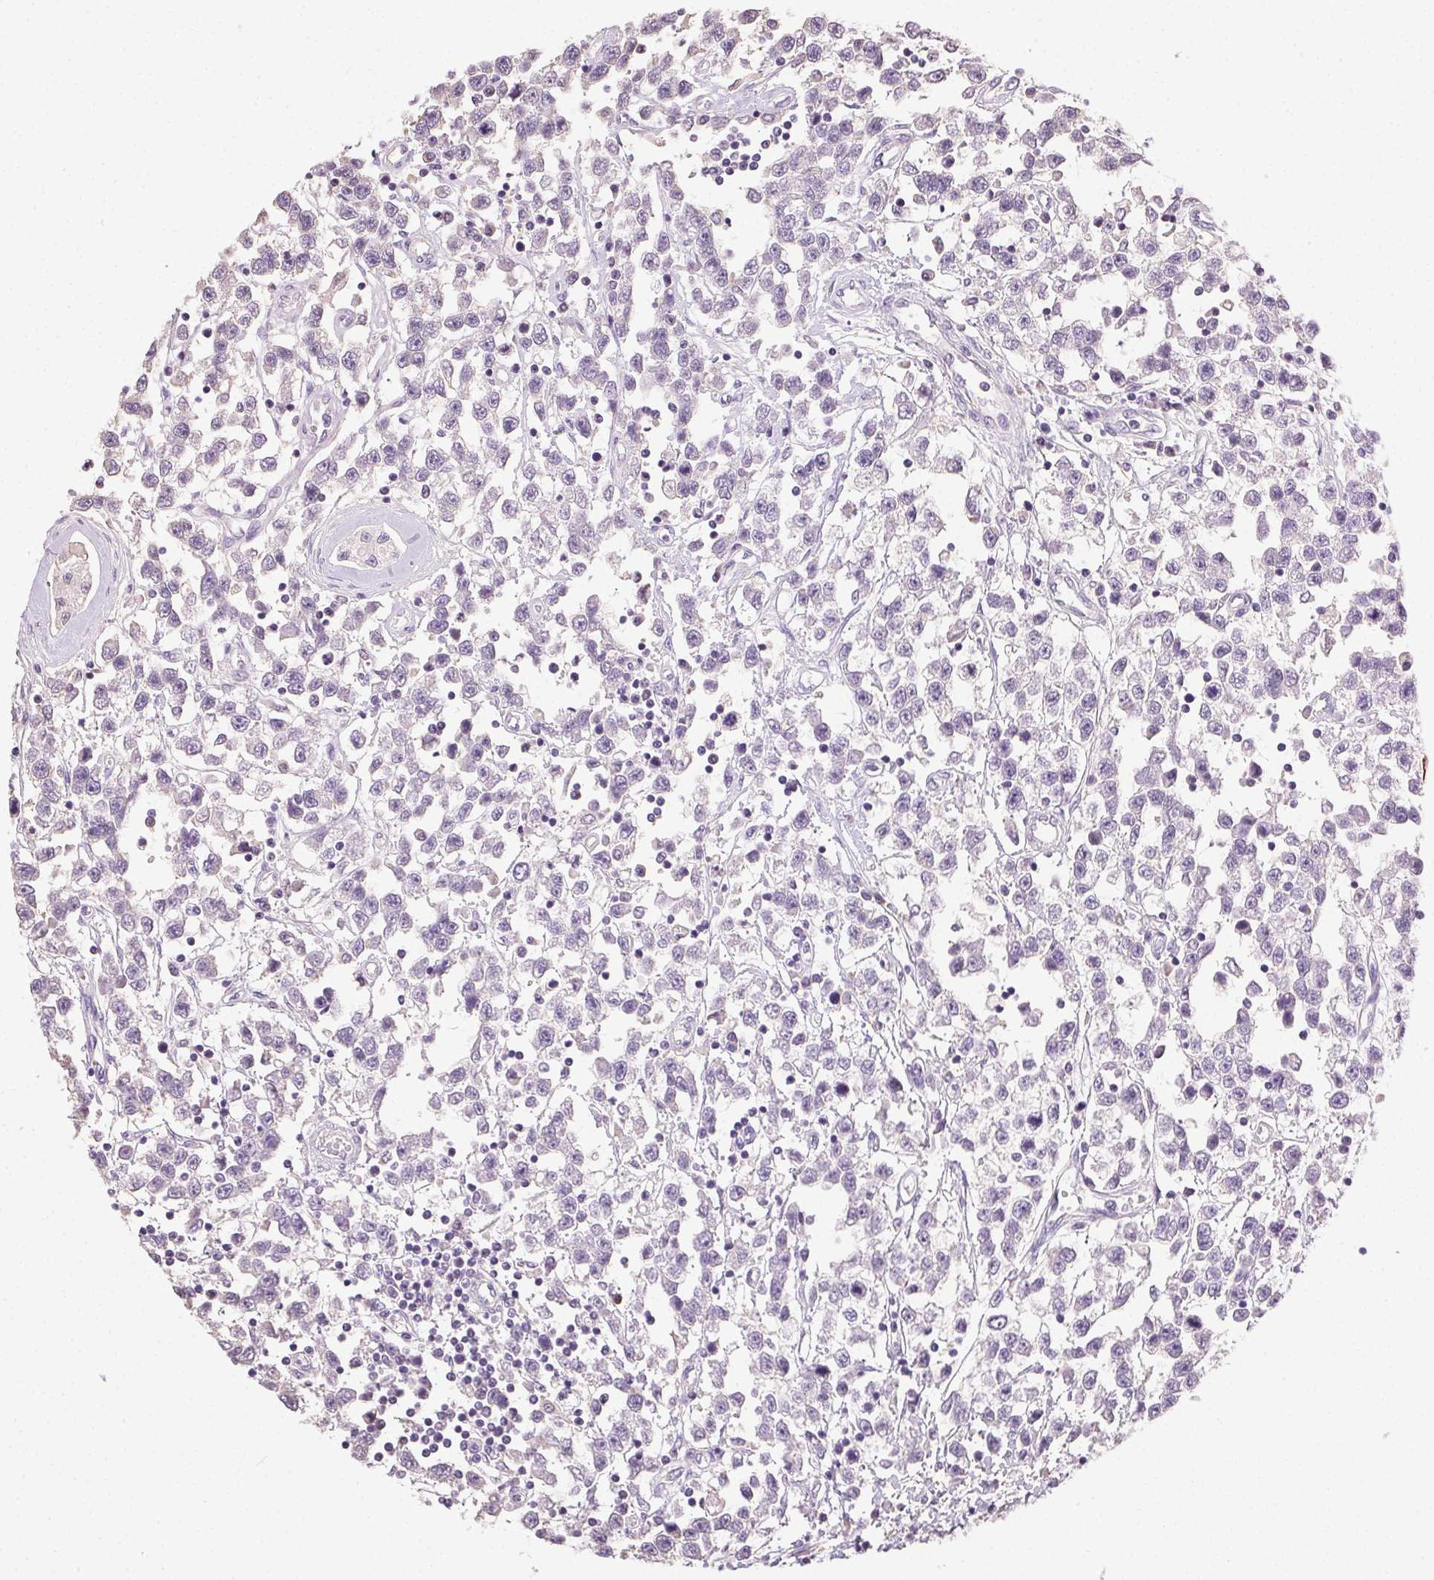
{"staining": {"intensity": "negative", "quantity": "none", "location": "none"}, "tissue": "testis cancer", "cell_type": "Tumor cells", "image_type": "cancer", "snomed": [{"axis": "morphology", "description": "Seminoma, NOS"}, {"axis": "topography", "description": "Testis"}], "caption": "An immunohistochemistry micrograph of testis cancer (seminoma) is shown. There is no staining in tumor cells of testis cancer (seminoma).", "gene": "SYCE2", "patient": {"sex": "male", "age": 34}}